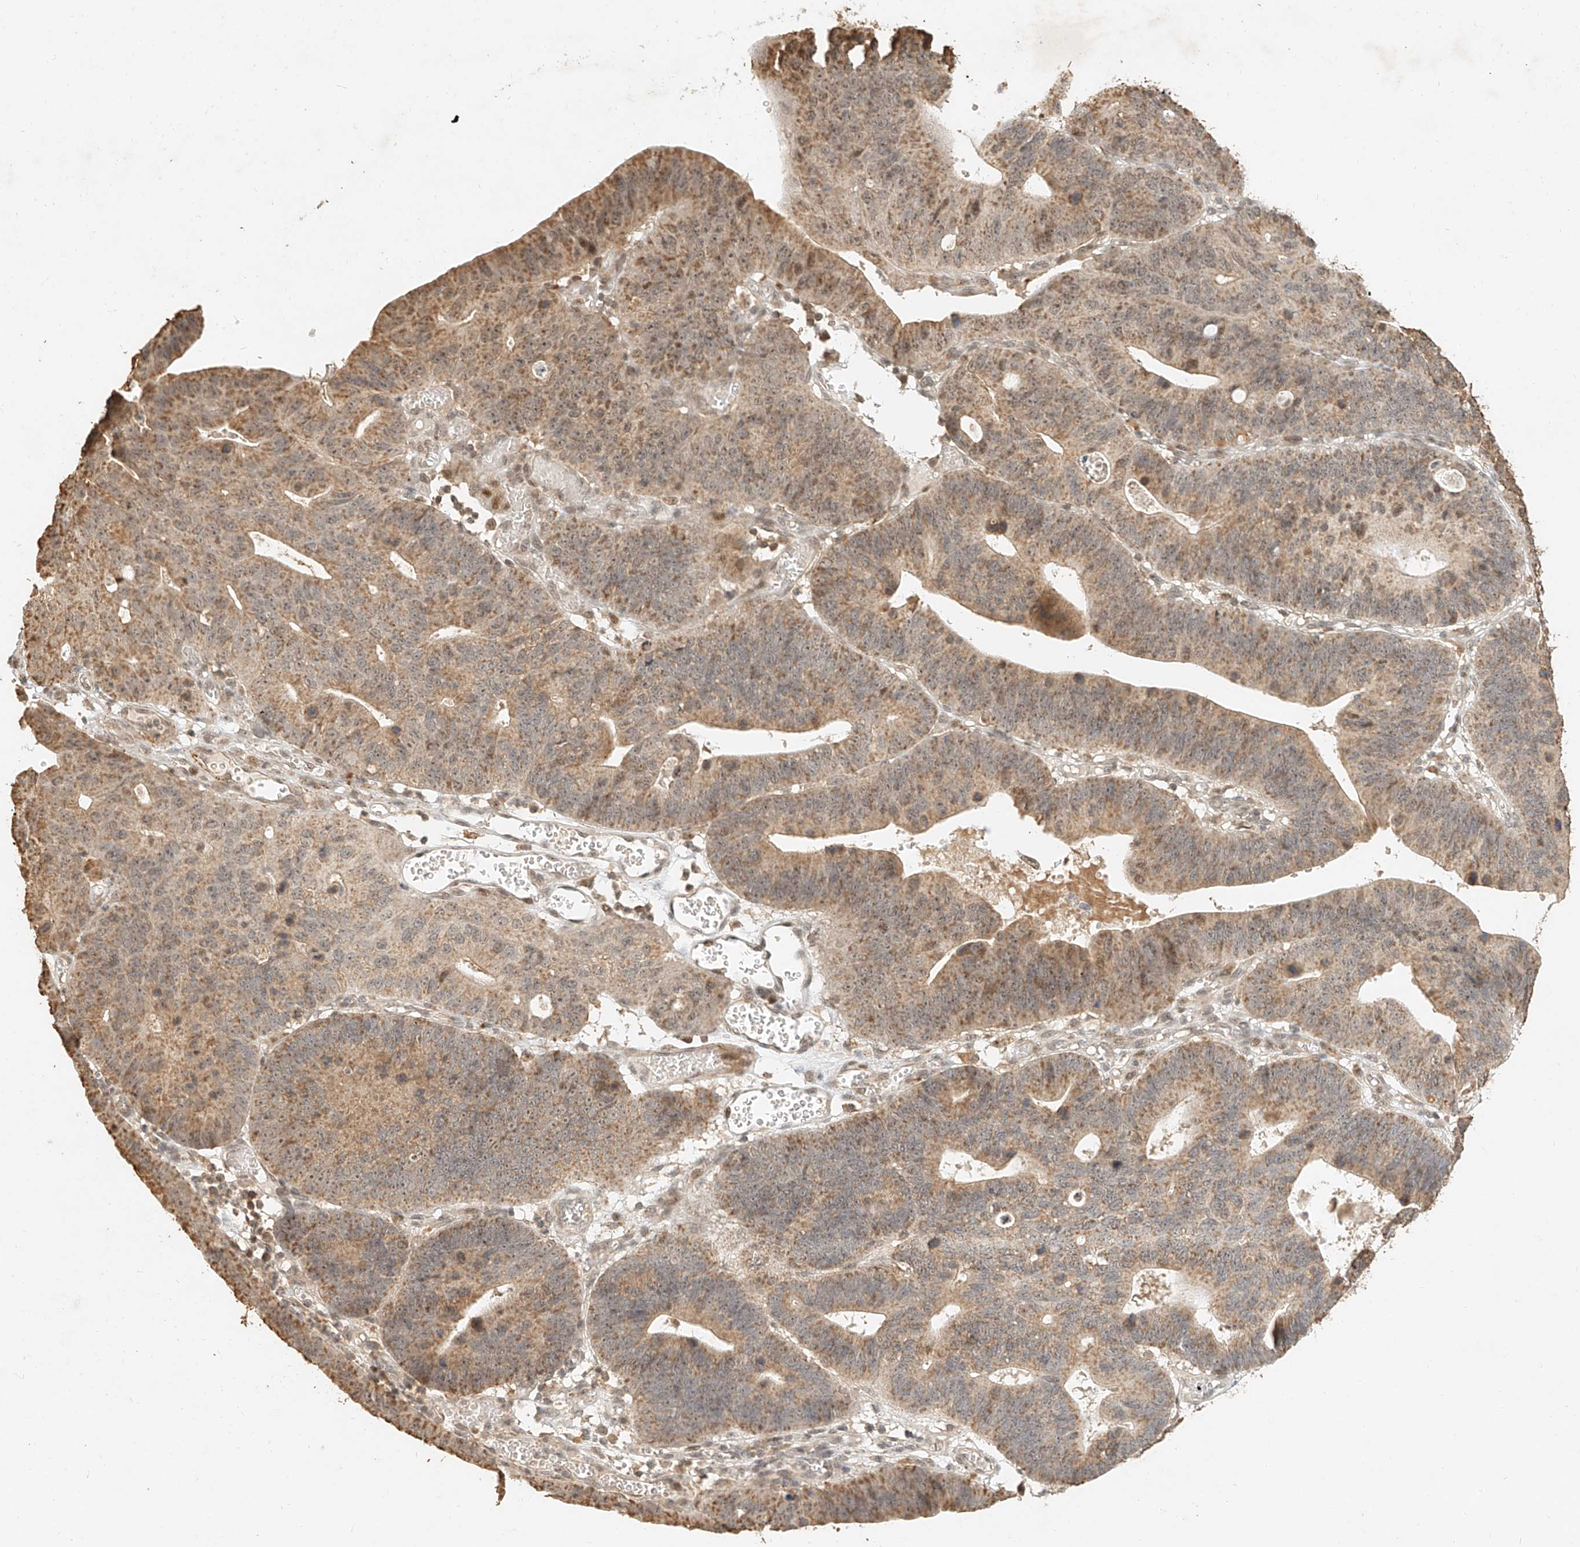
{"staining": {"intensity": "moderate", "quantity": ">75%", "location": "cytoplasmic/membranous"}, "tissue": "stomach cancer", "cell_type": "Tumor cells", "image_type": "cancer", "snomed": [{"axis": "morphology", "description": "Adenocarcinoma, NOS"}, {"axis": "topography", "description": "Stomach"}], "caption": "A high-resolution image shows immunohistochemistry staining of stomach cancer (adenocarcinoma), which shows moderate cytoplasmic/membranous staining in approximately >75% of tumor cells. The protein of interest is stained brown, and the nuclei are stained in blue (DAB (3,3'-diaminobenzidine) IHC with brightfield microscopy, high magnification).", "gene": "CXorf58", "patient": {"sex": "male", "age": 59}}